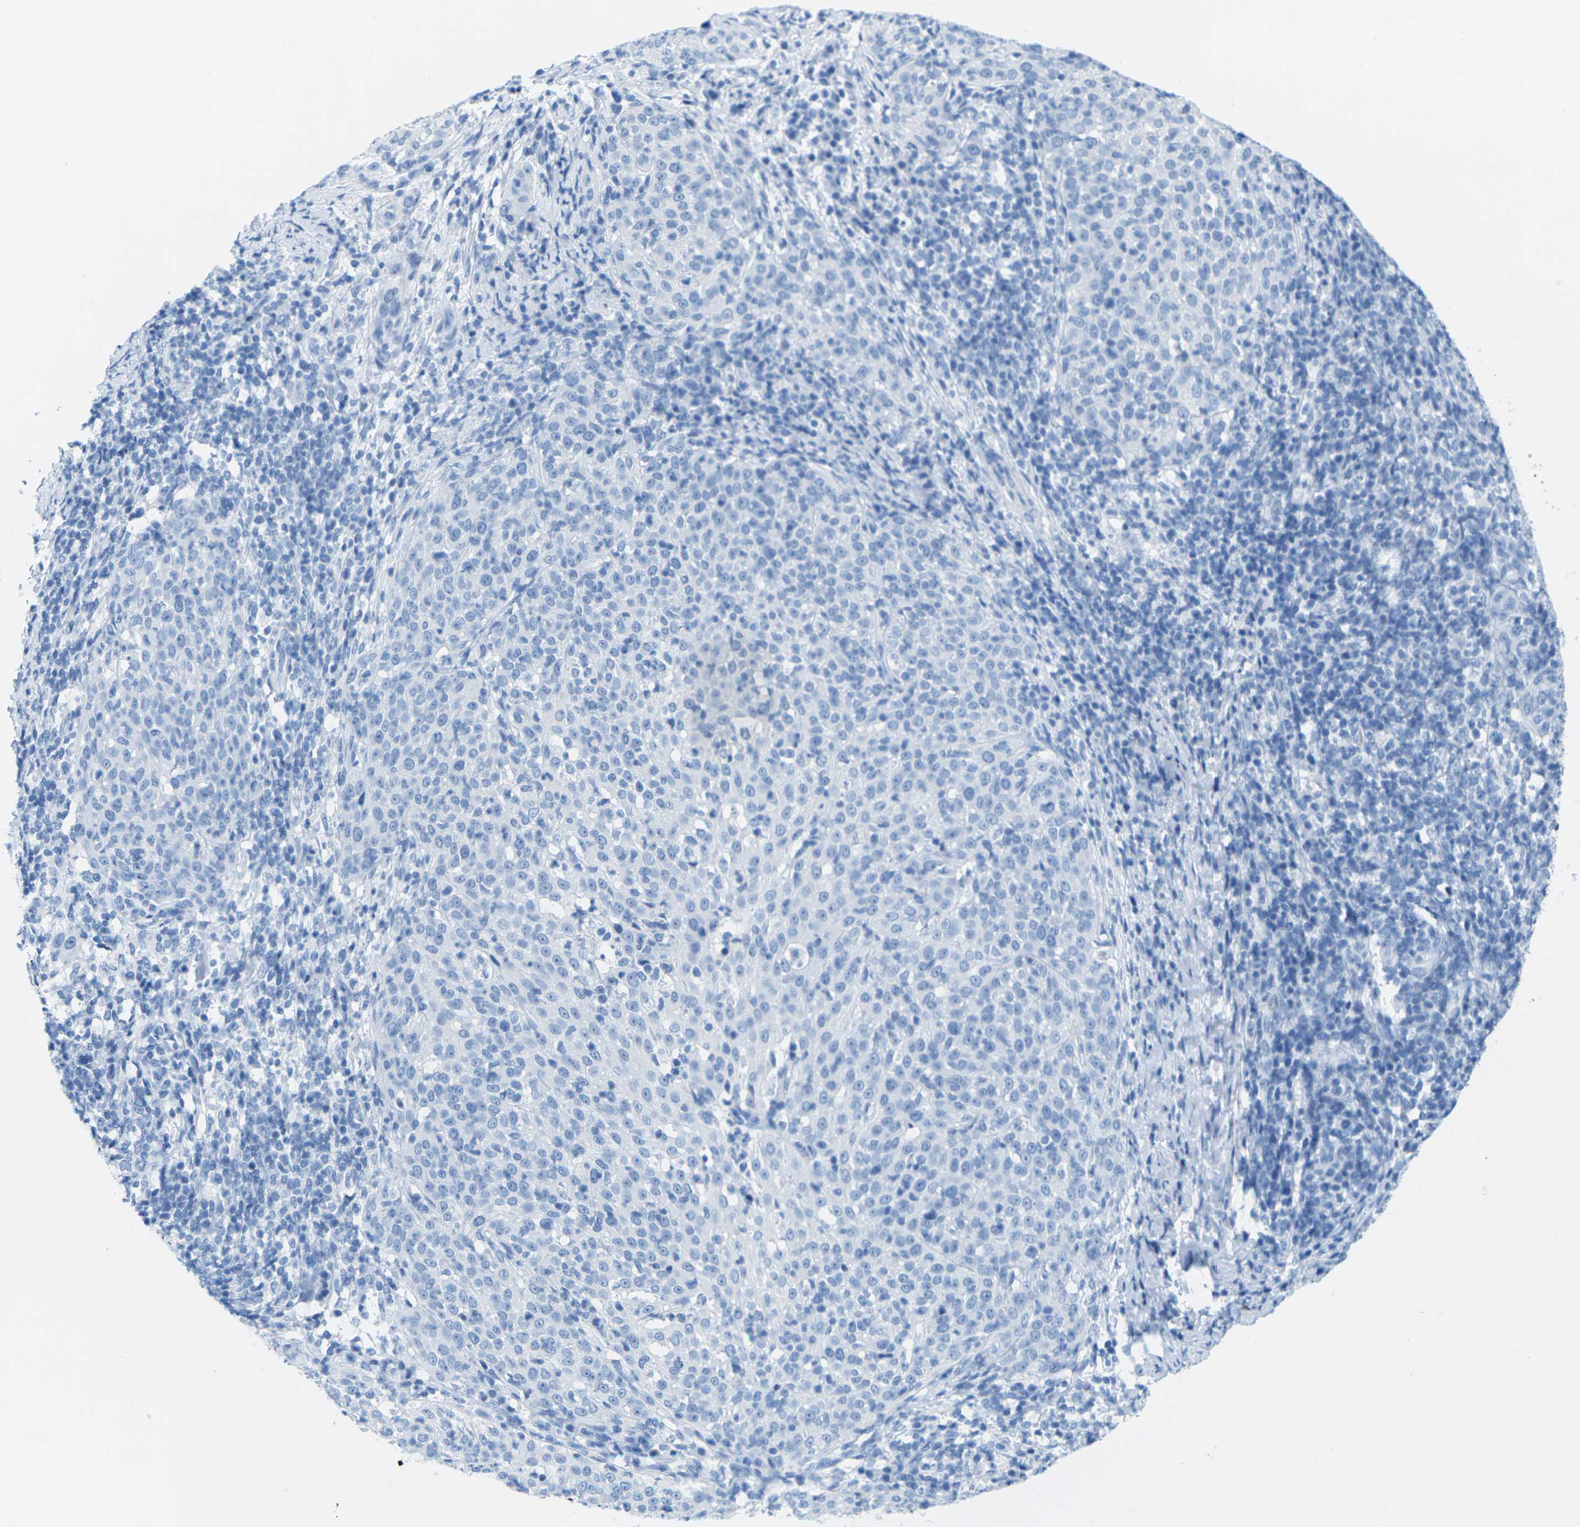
{"staining": {"intensity": "negative", "quantity": "none", "location": "none"}, "tissue": "cervical cancer", "cell_type": "Tumor cells", "image_type": "cancer", "snomed": [{"axis": "morphology", "description": "Squamous cell carcinoma, NOS"}, {"axis": "topography", "description": "Cervix"}], "caption": "There is no significant expression in tumor cells of cervical squamous cell carcinoma.", "gene": "SLC12A1", "patient": {"sex": "female", "age": 51}}